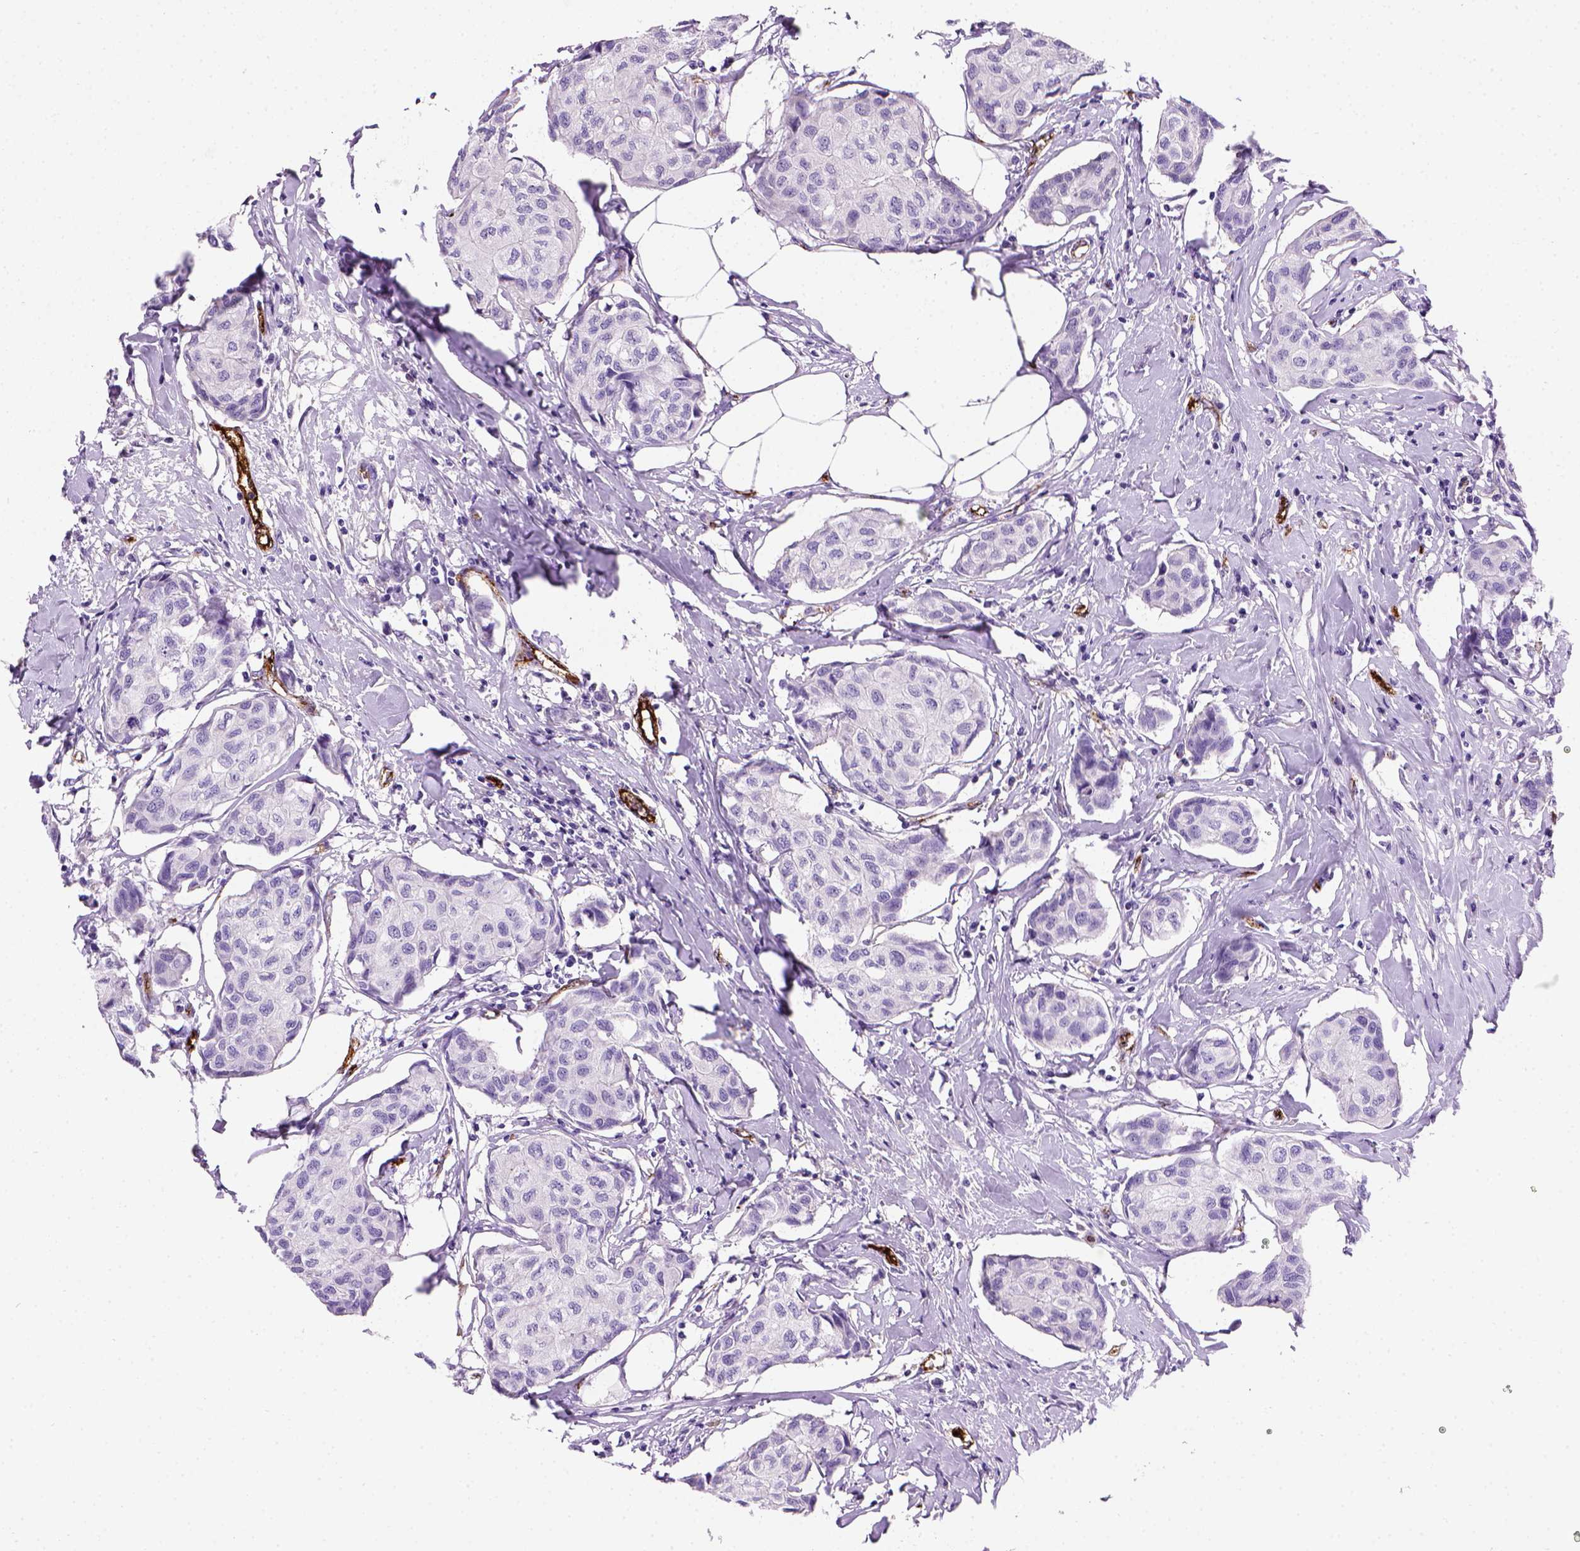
{"staining": {"intensity": "negative", "quantity": "none", "location": "none"}, "tissue": "breast cancer", "cell_type": "Tumor cells", "image_type": "cancer", "snomed": [{"axis": "morphology", "description": "Duct carcinoma"}, {"axis": "topography", "description": "Breast"}], "caption": "IHC photomicrograph of neoplastic tissue: breast intraductal carcinoma stained with DAB exhibits no significant protein expression in tumor cells.", "gene": "VWF", "patient": {"sex": "female", "age": 80}}